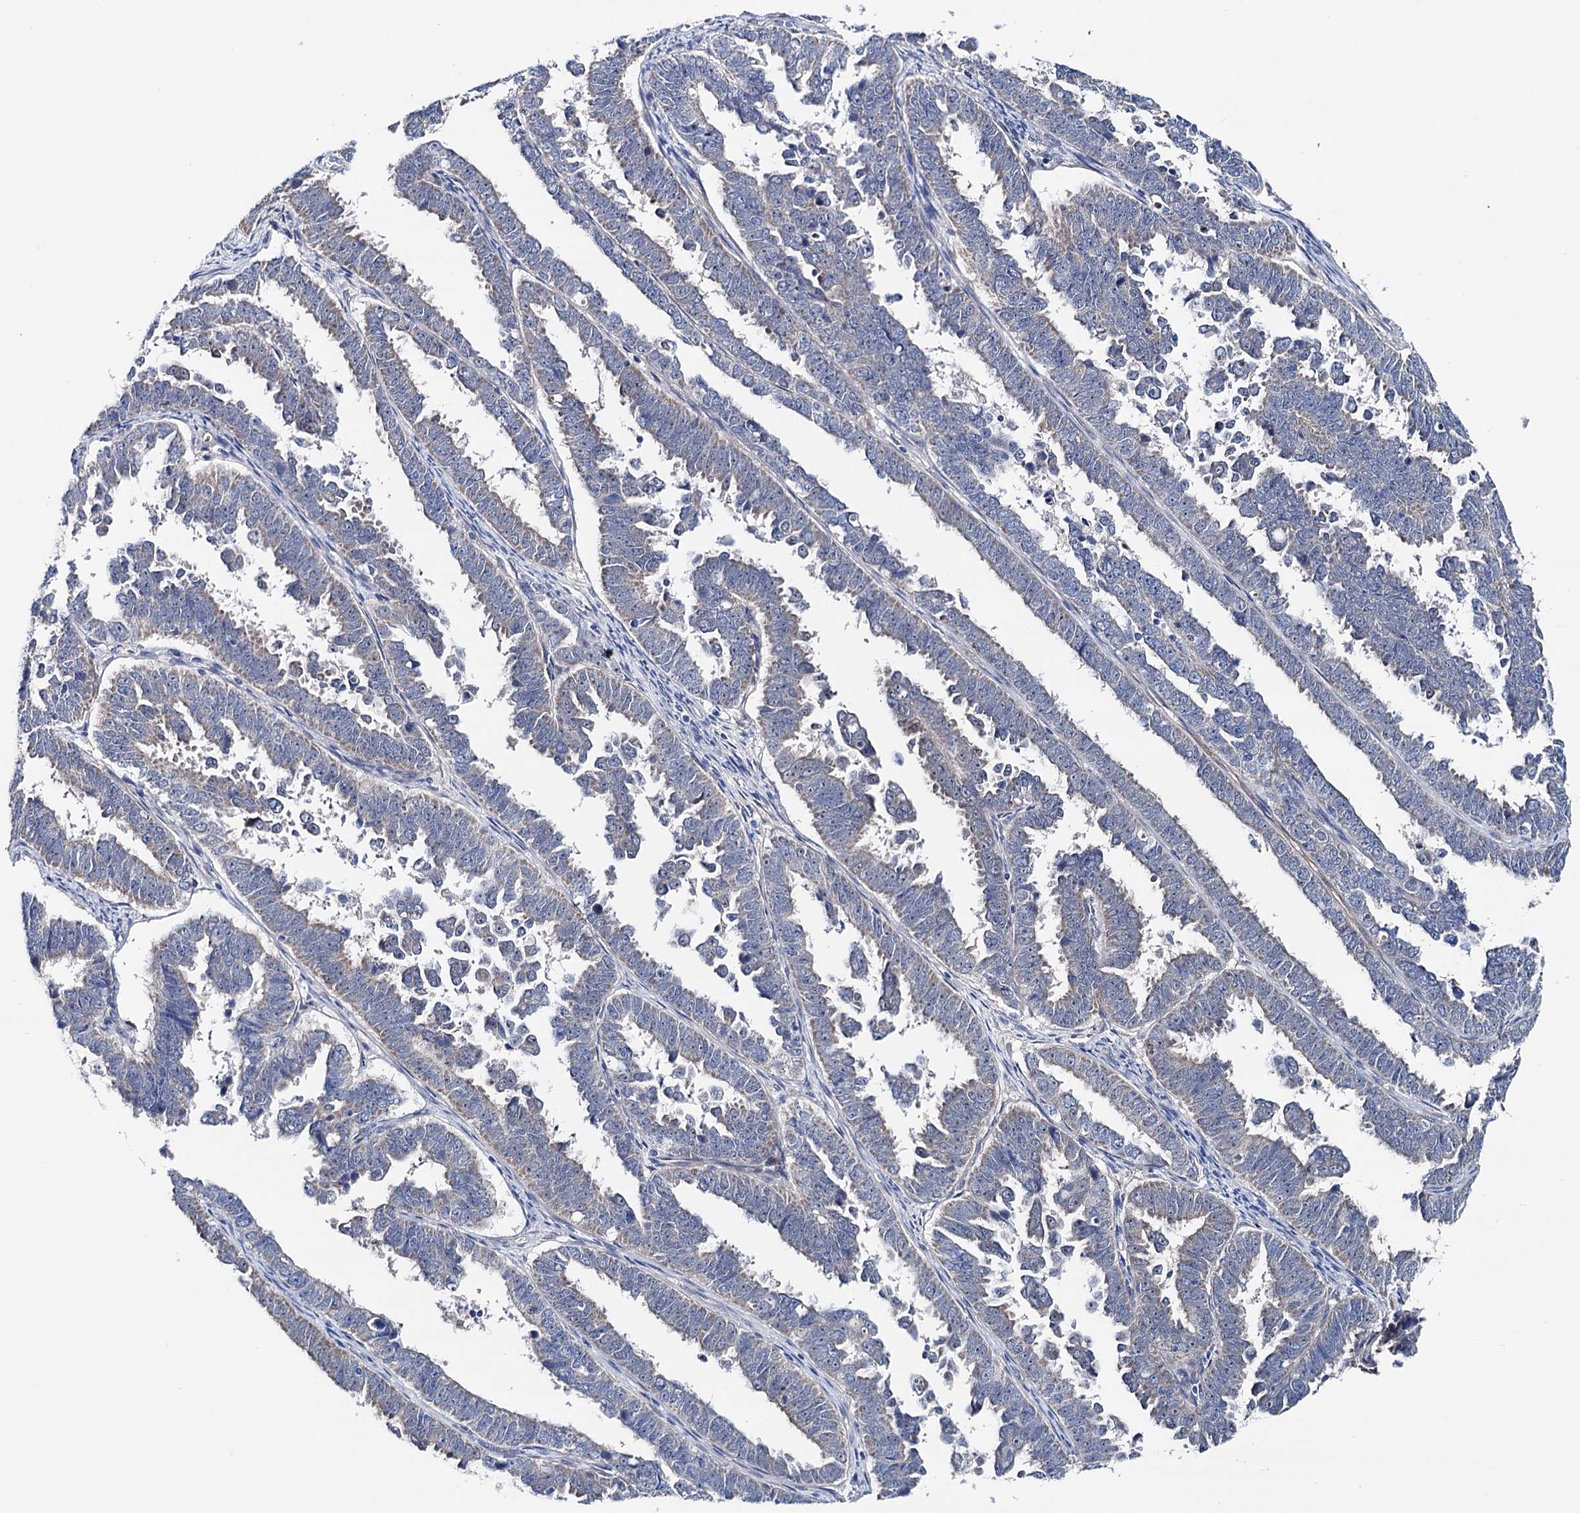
{"staining": {"intensity": "weak", "quantity": "<25%", "location": "cytoplasmic/membranous"}, "tissue": "endometrial cancer", "cell_type": "Tumor cells", "image_type": "cancer", "snomed": [{"axis": "morphology", "description": "Adenocarcinoma, NOS"}, {"axis": "topography", "description": "Endometrium"}], "caption": "IHC of adenocarcinoma (endometrial) displays no staining in tumor cells.", "gene": "SHROOM1", "patient": {"sex": "female", "age": 75}}